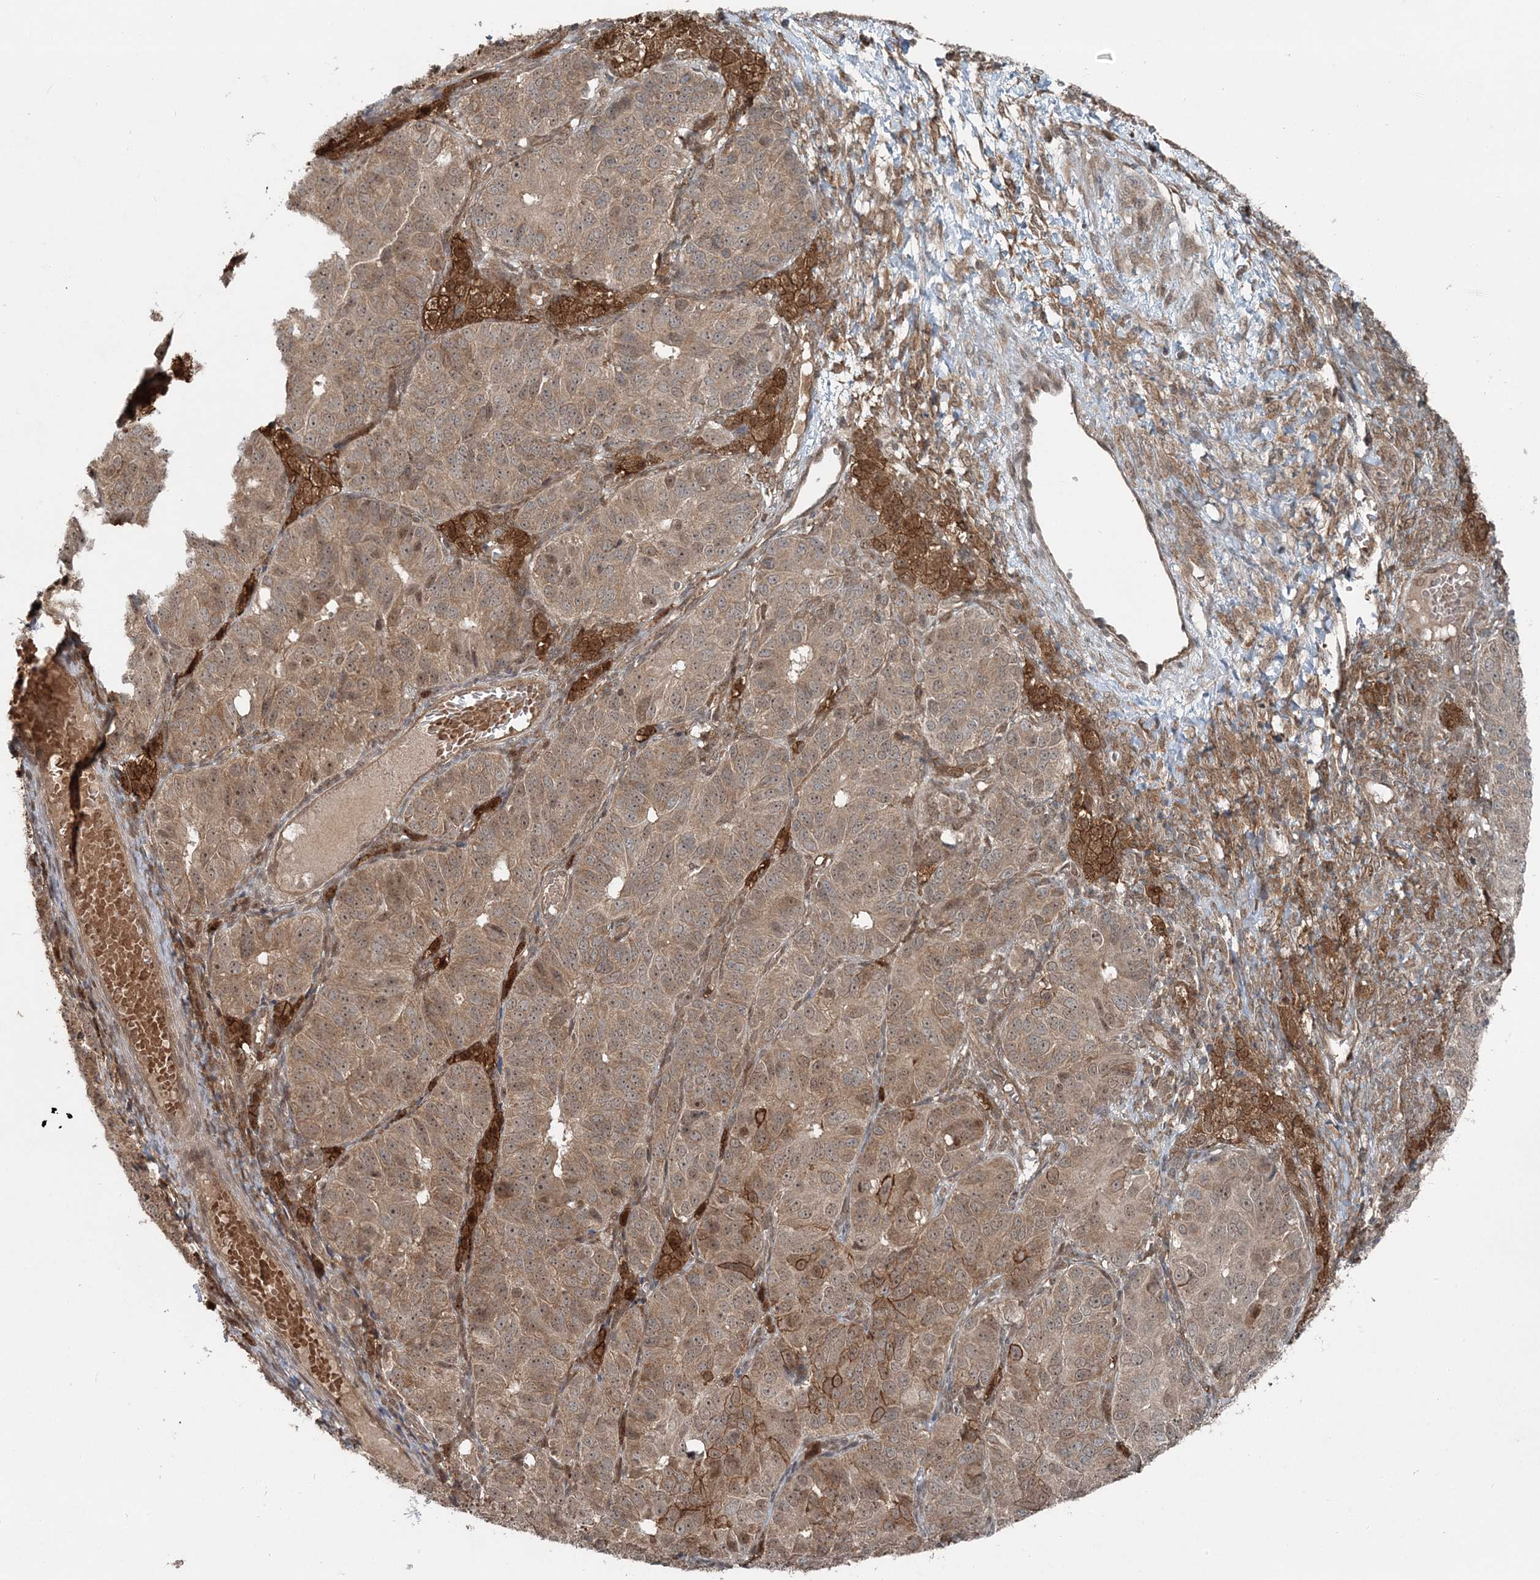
{"staining": {"intensity": "moderate", "quantity": "25%-75%", "location": "cytoplasmic/membranous,nuclear"}, "tissue": "ovarian cancer", "cell_type": "Tumor cells", "image_type": "cancer", "snomed": [{"axis": "morphology", "description": "Carcinoma, endometroid"}, {"axis": "topography", "description": "Ovary"}], "caption": "The histopathology image reveals staining of ovarian cancer (endometroid carcinoma), revealing moderate cytoplasmic/membranous and nuclear protein staining (brown color) within tumor cells.", "gene": "FBXL17", "patient": {"sex": "female", "age": 51}}